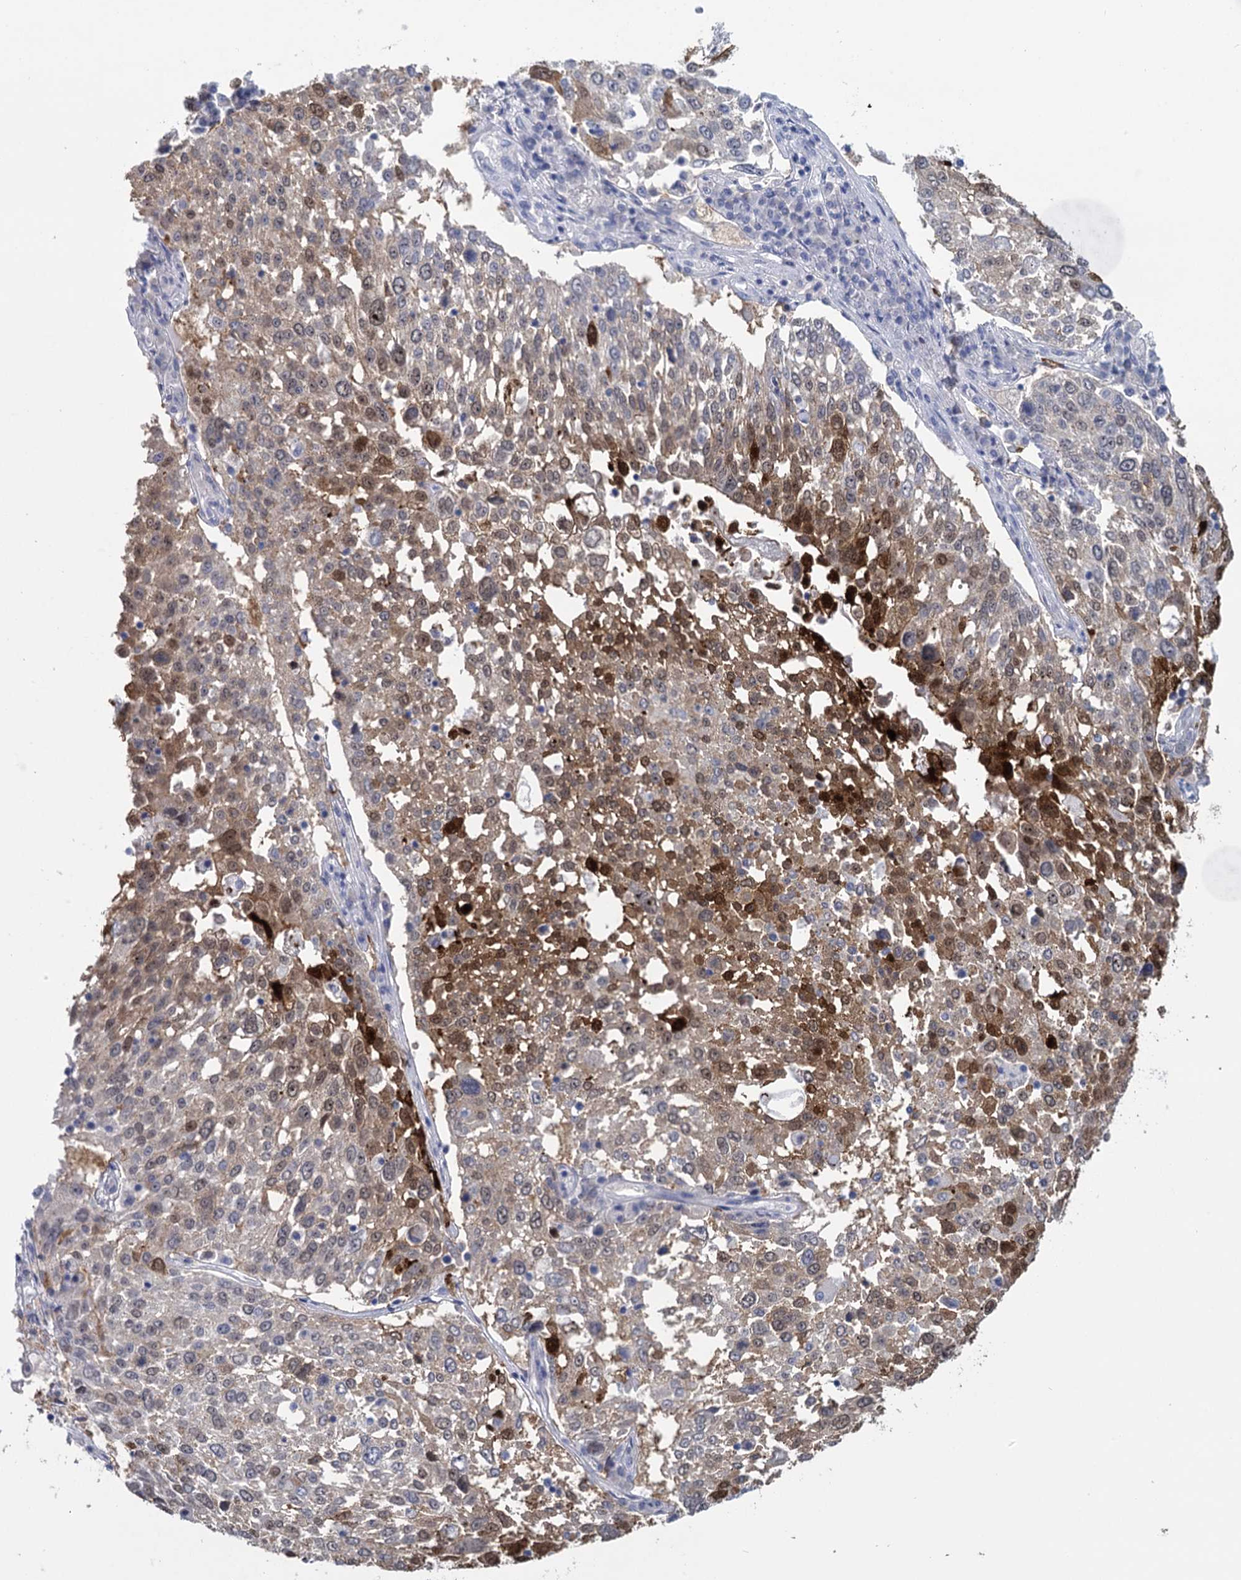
{"staining": {"intensity": "moderate", "quantity": "<25%", "location": "cytoplasmic/membranous,nuclear"}, "tissue": "lung cancer", "cell_type": "Tumor cells", "image_type": "cancer", "snomed": [{"axis": "morphology", "description": "Squamous cell carcinoma, NOS"}, {"axis": "topography", "description": "Lung"}], "caption": "Squamous cell carcinoma (lung) stained with DAB immunohistochemistry (IHC) demonstrates low levels of moderate cytoplasmic/membranous and nuclear expression in about <25% of tumor cells.", "gene": "SFN", "patient": {"sex": "male", "age": 65}}